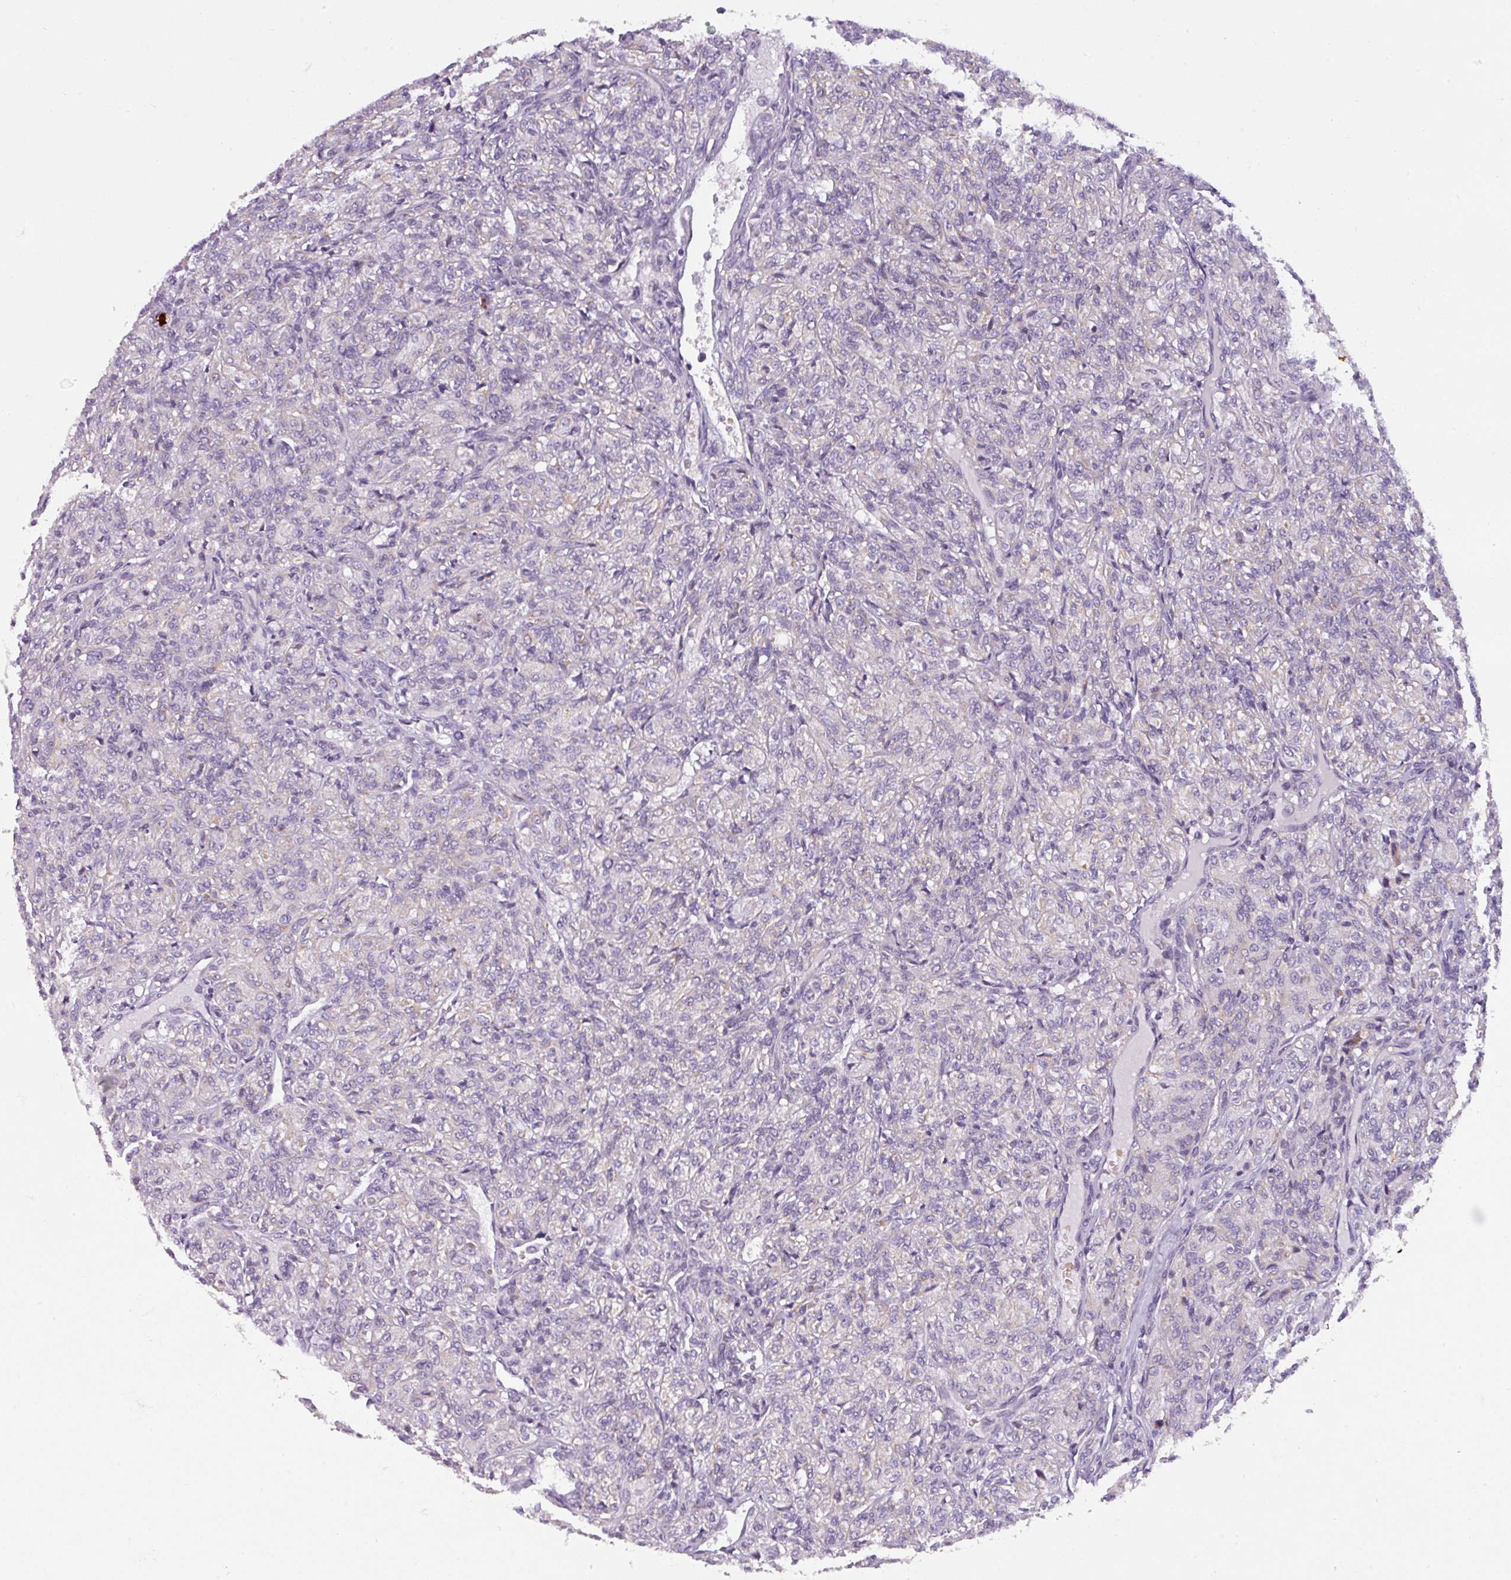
{"staining": {"intensity": "negative", "quantity": "none", "location": "none"}, "tissue": "renal cancer", "cell_type": "Tumor cells", "image_type": "cancer", "snomed": [{"axis": "morphology", "description": "Adenocarcinoma, NOS"}, {"axis": "topography", "description": "Kidney"}], "caption": "An IHC micrograph of adenocarcinoma (renal) is shown. There is no staining in tumor cells of adenocarcinoma (renal). (DAB (3,3'-diaminobenzidine) immunohistochemistry (IHC), high magnification).", "gene": "C2orf68", "patient": {"sex": "male", "age": 77}}